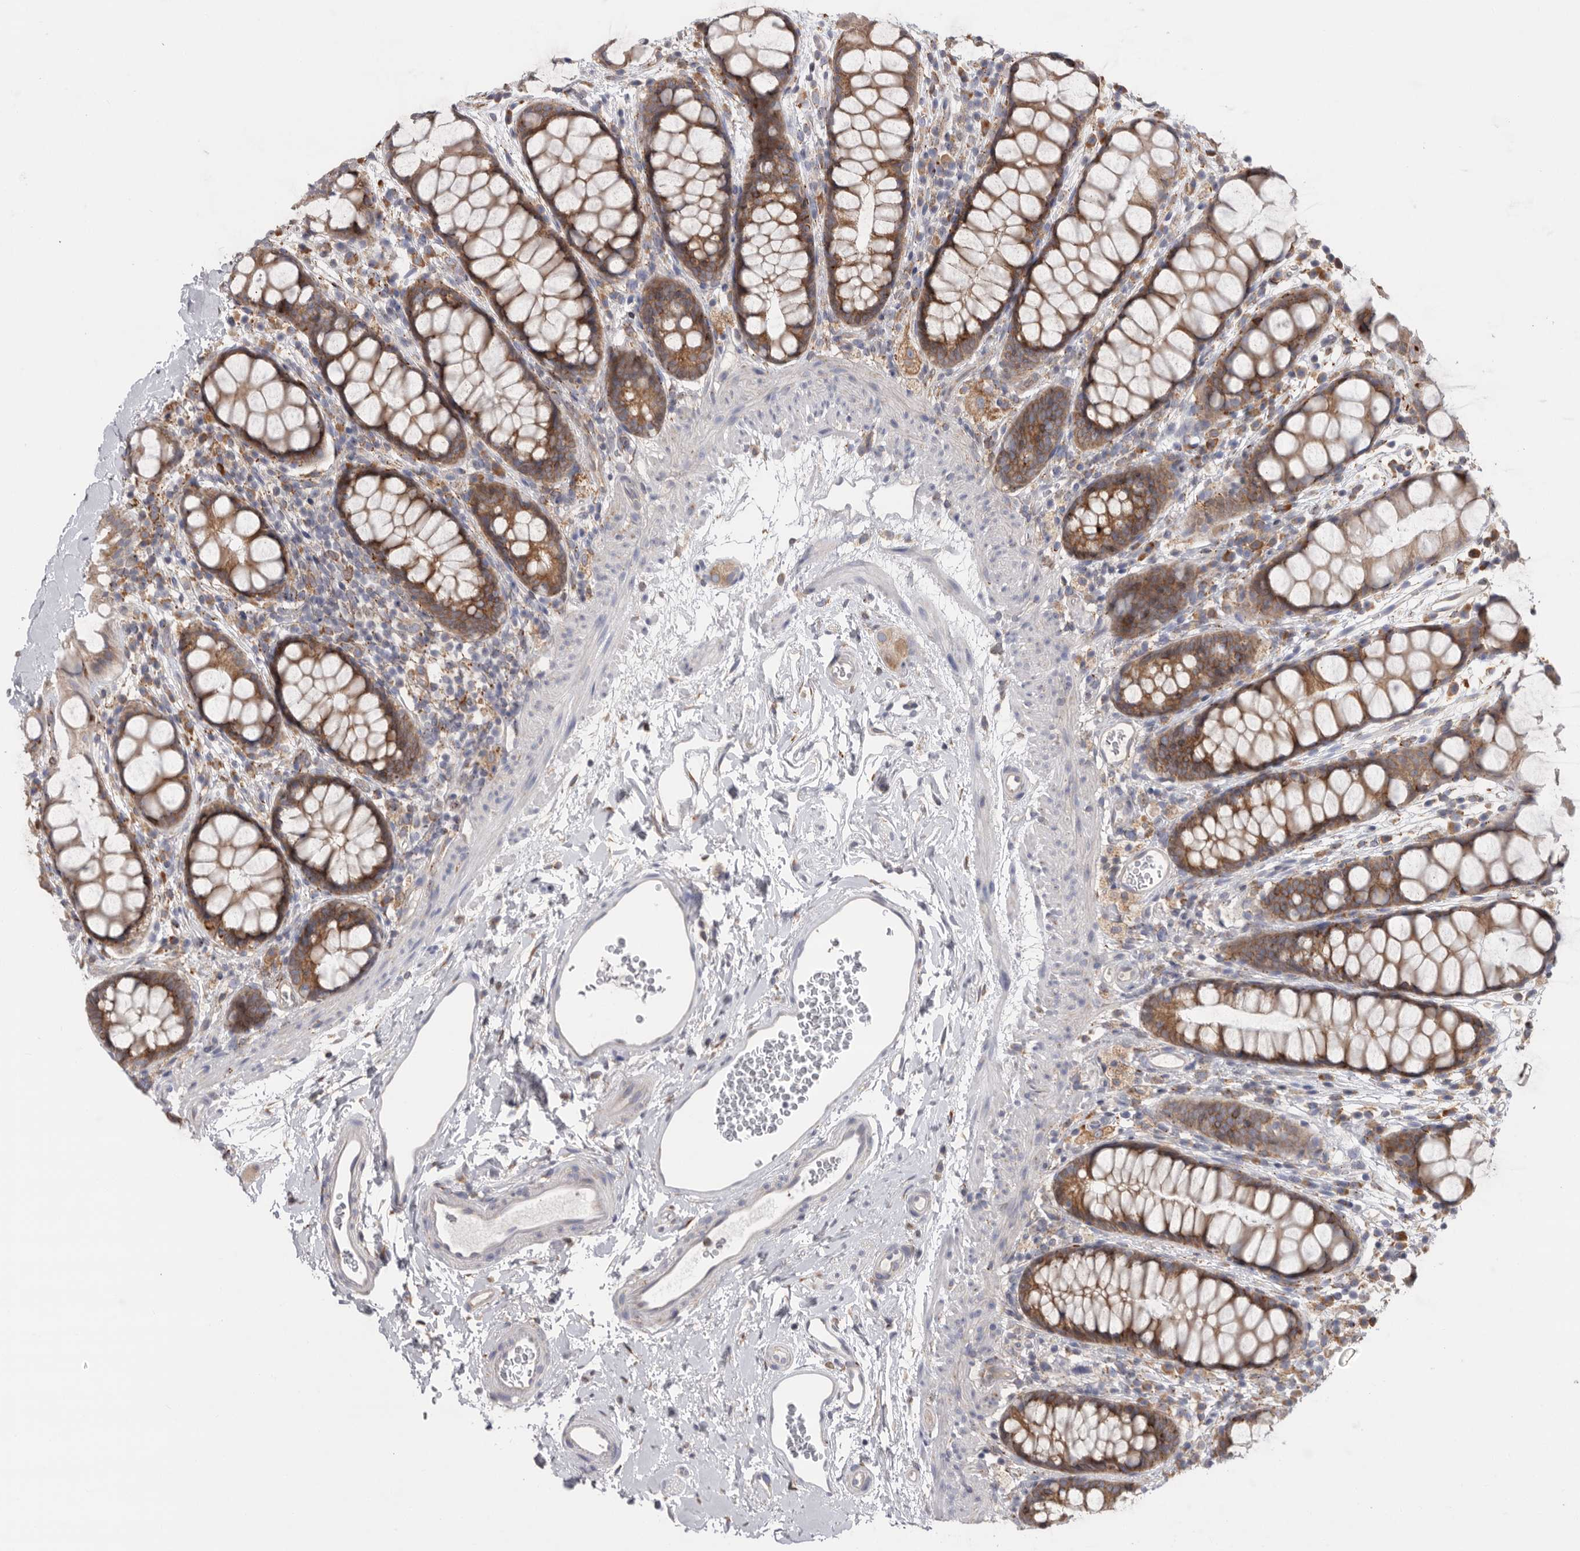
{"staining": {"intensity": "moderate", "quantity": ">75%", "location": "cytoplasmic/membranous"}, "tissue": "rectum", "cell_type": "Glandular cells", "image_type": "normal", "snomed": [{"axis": "morphology", "description": "Normal tissue, NOS"}, {"axis": "topography", "description": "Rectum"}], "caption": "Rectum stained with DAB IHC exhibits medium levels of moderate cytoplasmic/membranous positivity in approximately >75% of glandular cells.", "gene": "GANAB", "patient": {"sex": "female", "age": 65}}